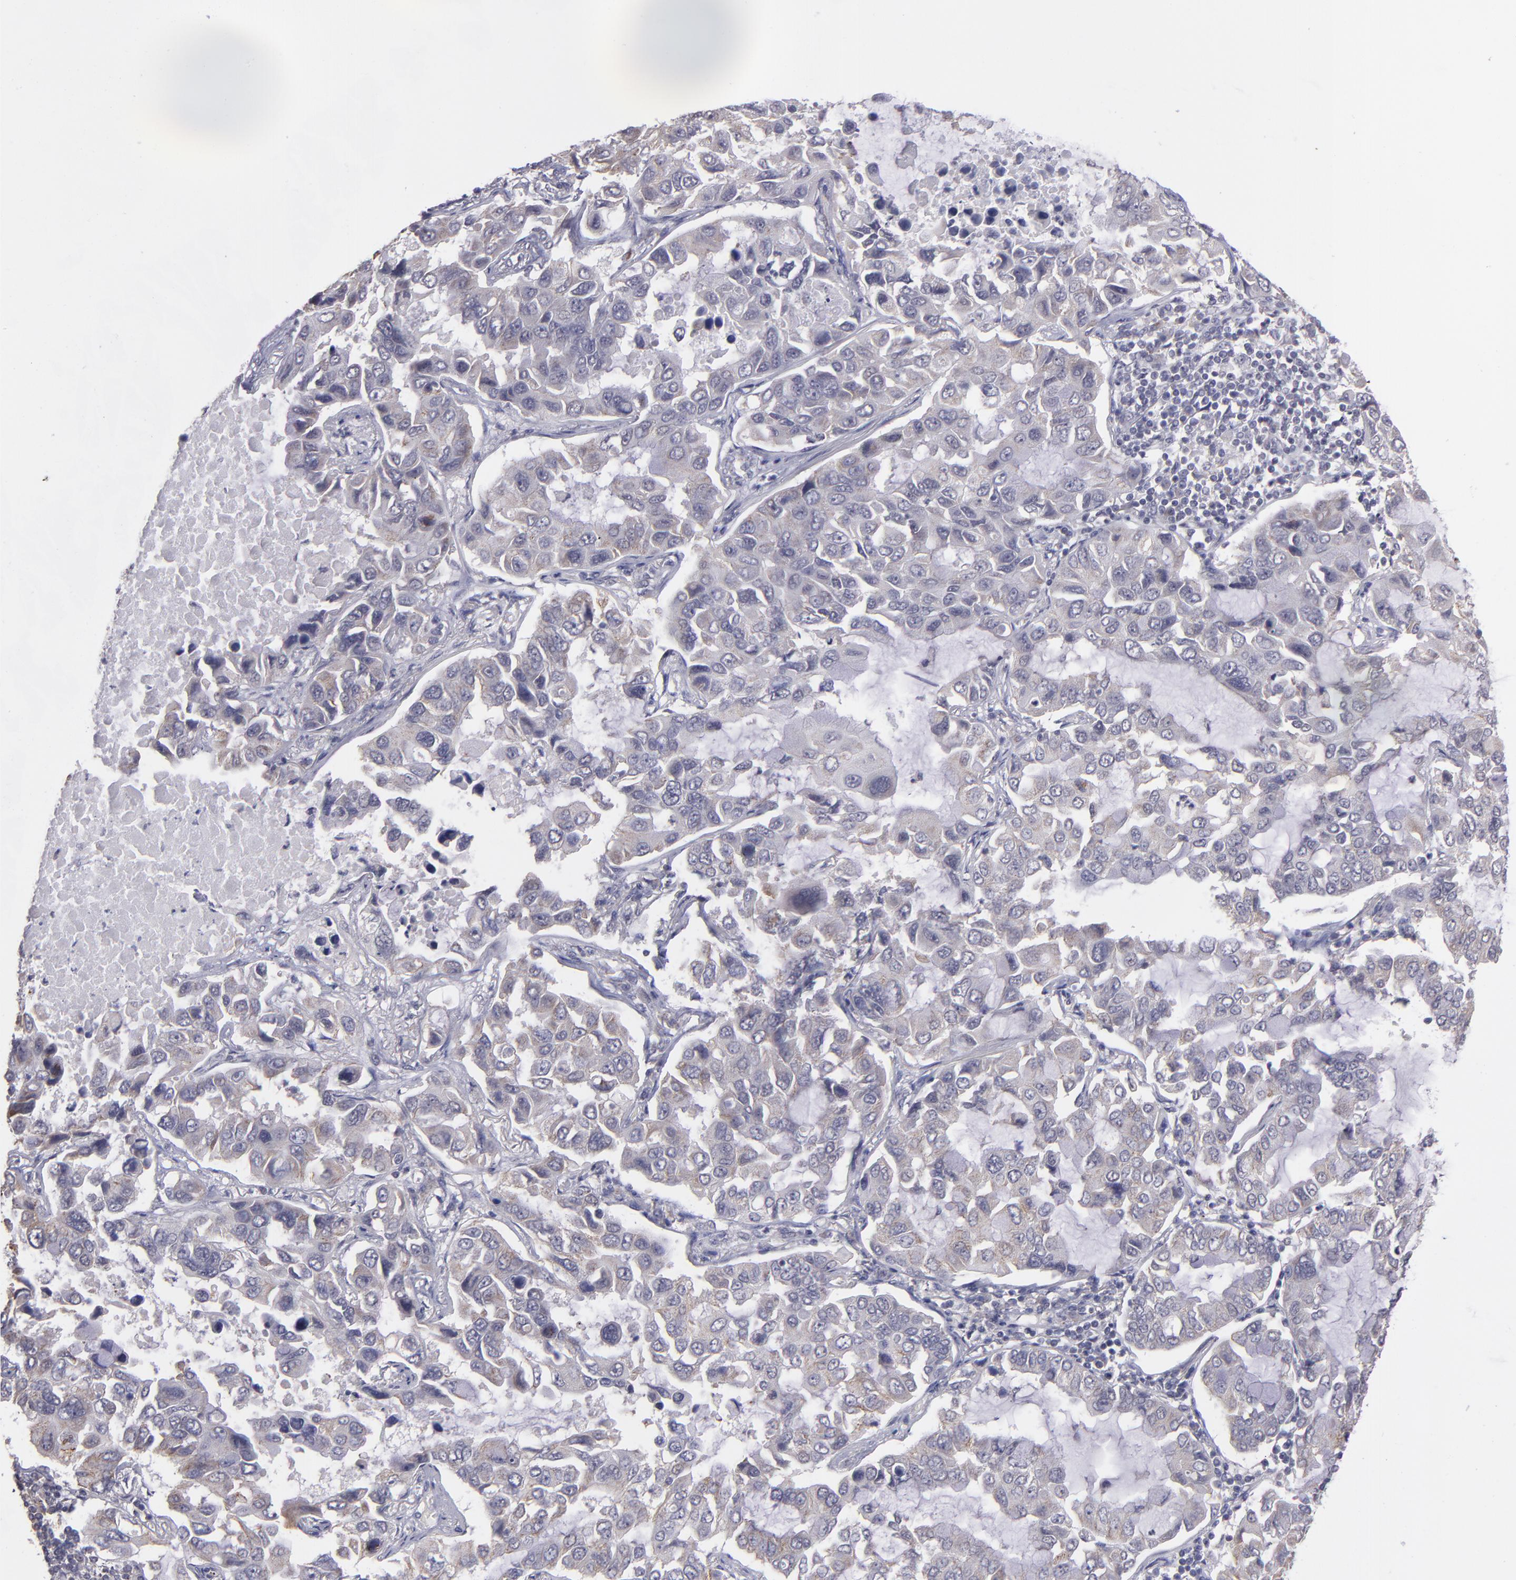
{"staining": {"intensity": "weak", "quantity": "25%-75%", "location": "cytoplasmic/membranous"}, "tissue": "lung cancer", "cell_type": "Tumor cells", "image_type": "cancer", "snomed": [{"axis": "morphology", "description": "Adenocarcinoma, NOS"}, {"axis": "topography", "description": "Lung"}], "caption": "Immunohistochemical staining of lung adenocarcinoma displays low levels of weak cytoplasmic/membranous expression in approximately 25%-75% of tumor cells.", "gene": "NRXN3", "patient": {"sex": "male", "age": 64}}